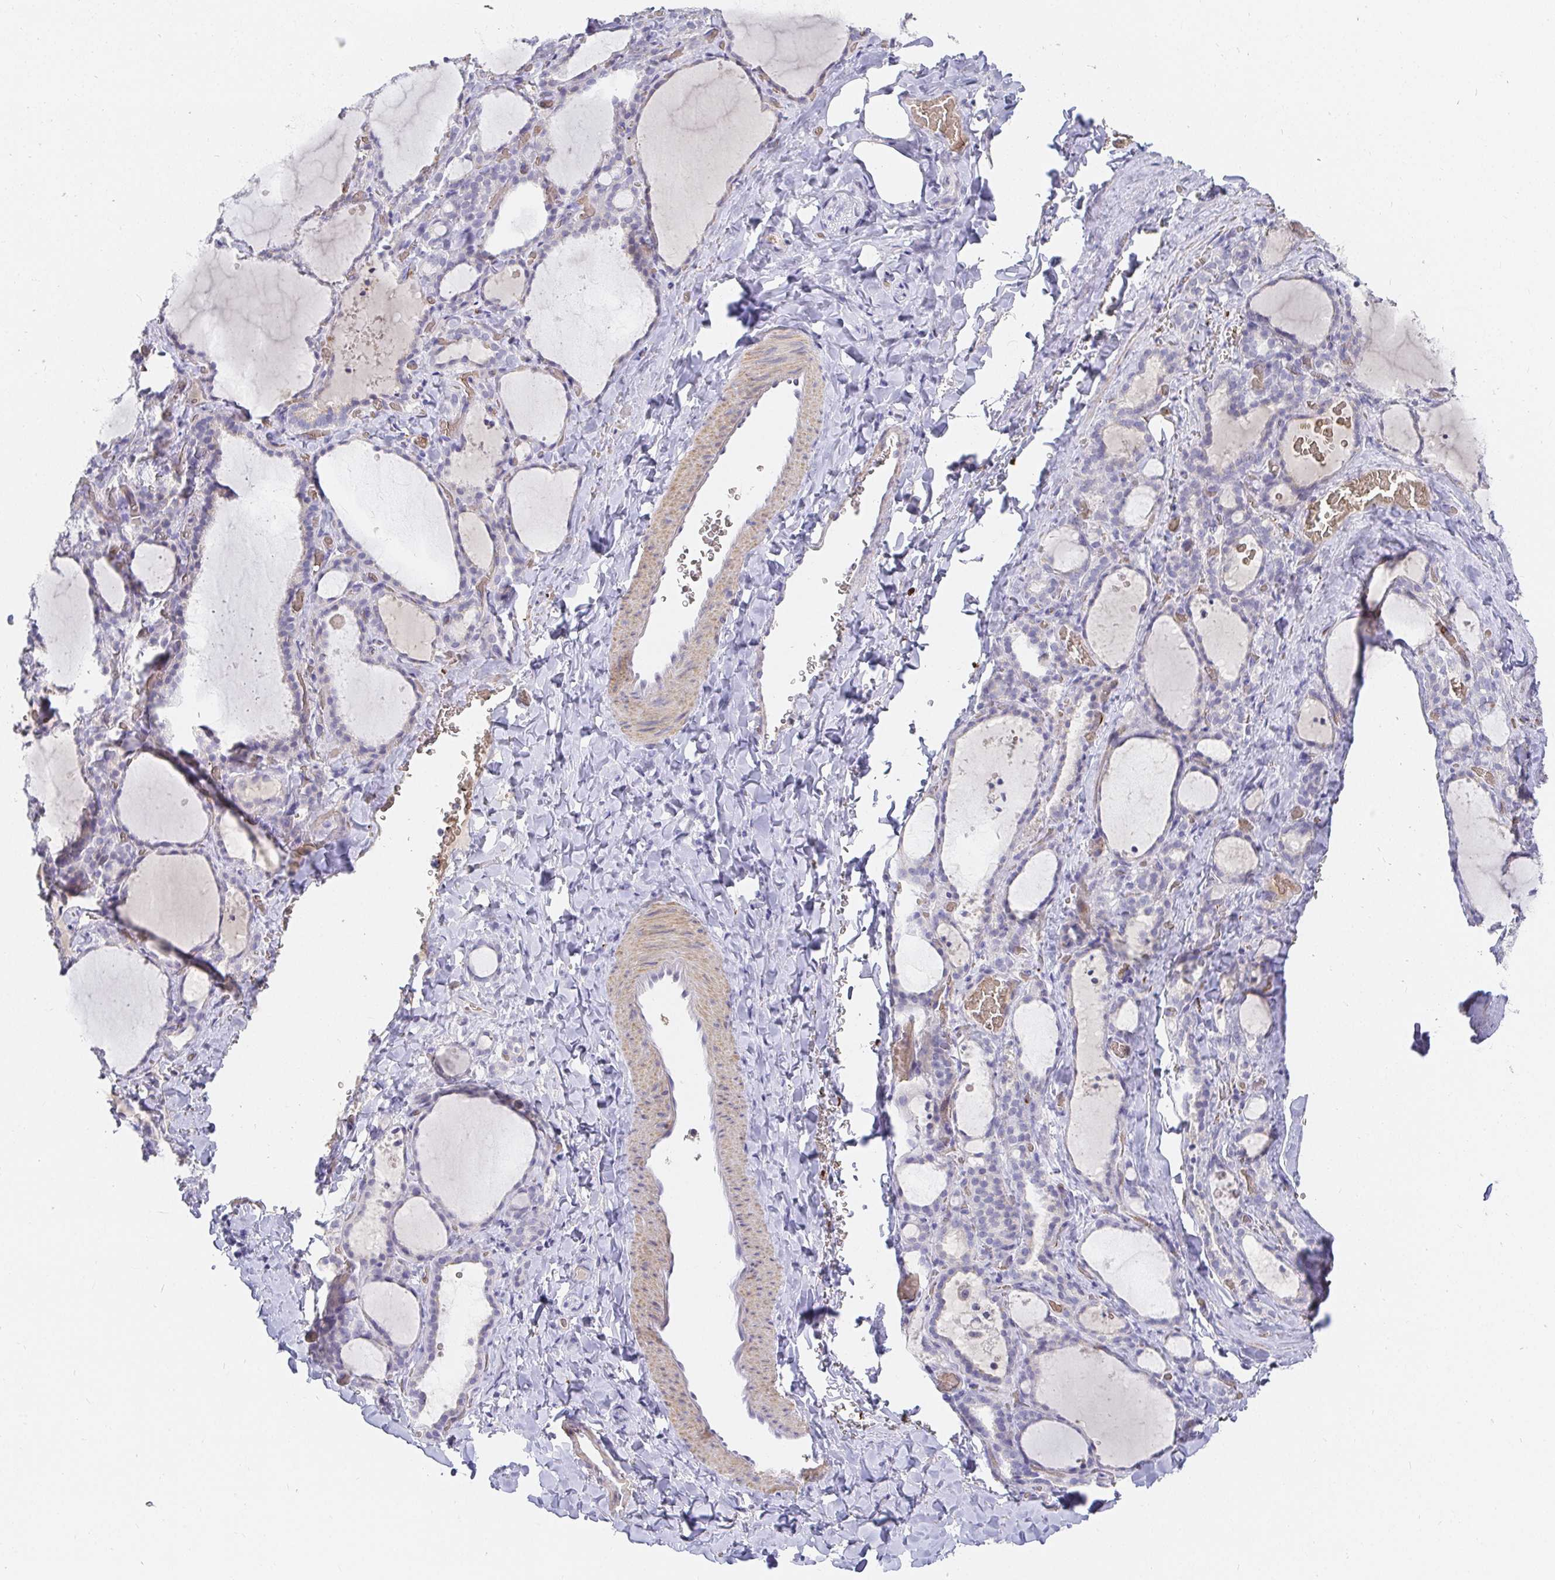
{"staining": {"intensity": "negative", "quantity": "none", "location": "none"}, "tissue": "thyroid gland", "cell_type": "Glandular cells", "image_type": "normal", "snomed": [{"axis": "morphology", "description": "Normal tissue, NOS"}, {"axis": "topography", "description": "Thyroid gland"}], "caption": "A high-resolution image shows IHC staining of normal thyroid gland, which shows no significant positivity in glandular cells. Brightfield microscopy of immunohistochemistry (IHC) stained with DAB (3,3'-diaminobenzidine) (brown) and hematoxylin (blue), captured at high magnification.", "gene": "FGF21", "patient": {"sex": "female", "age": 22}}